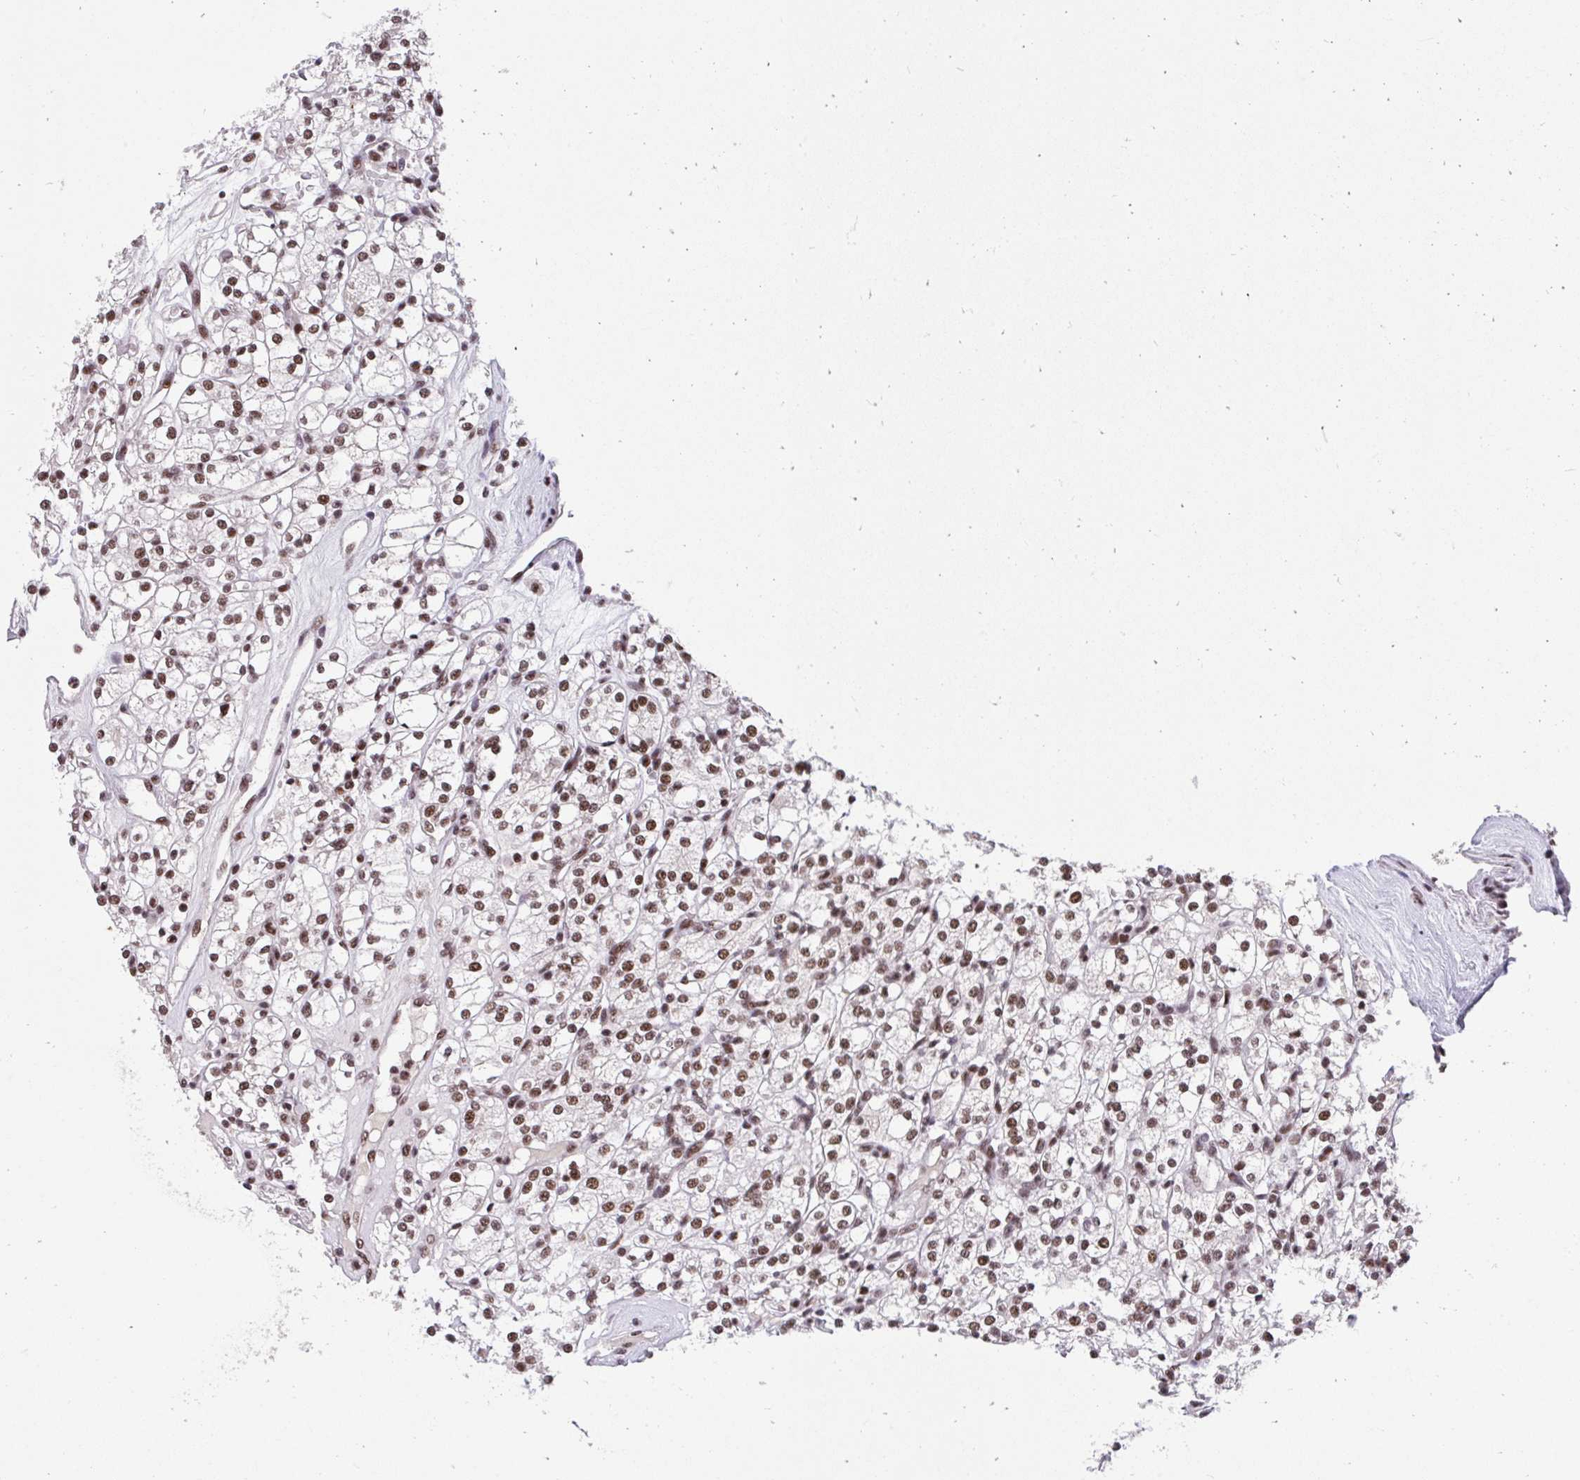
{"staining": {"intensity": "moderate", "quantity": ">75%", "location": "nuclear"}, "tissue": "renal cancer", "cell_type": "Tumor cells", "image_type": "cancer", "snomed": [{"axis": "morphology", "description": "Adenocarcinoma, NOS"}, {"axis": "topography", "description": "Kidney"}], "caption": "A medium amount of moderate nuclear expression is seen in approximately >75% of tumor cells in renal cancer tissue.", "gene": "SYNE4", "patient": {"sex": "male", "age": 77}}